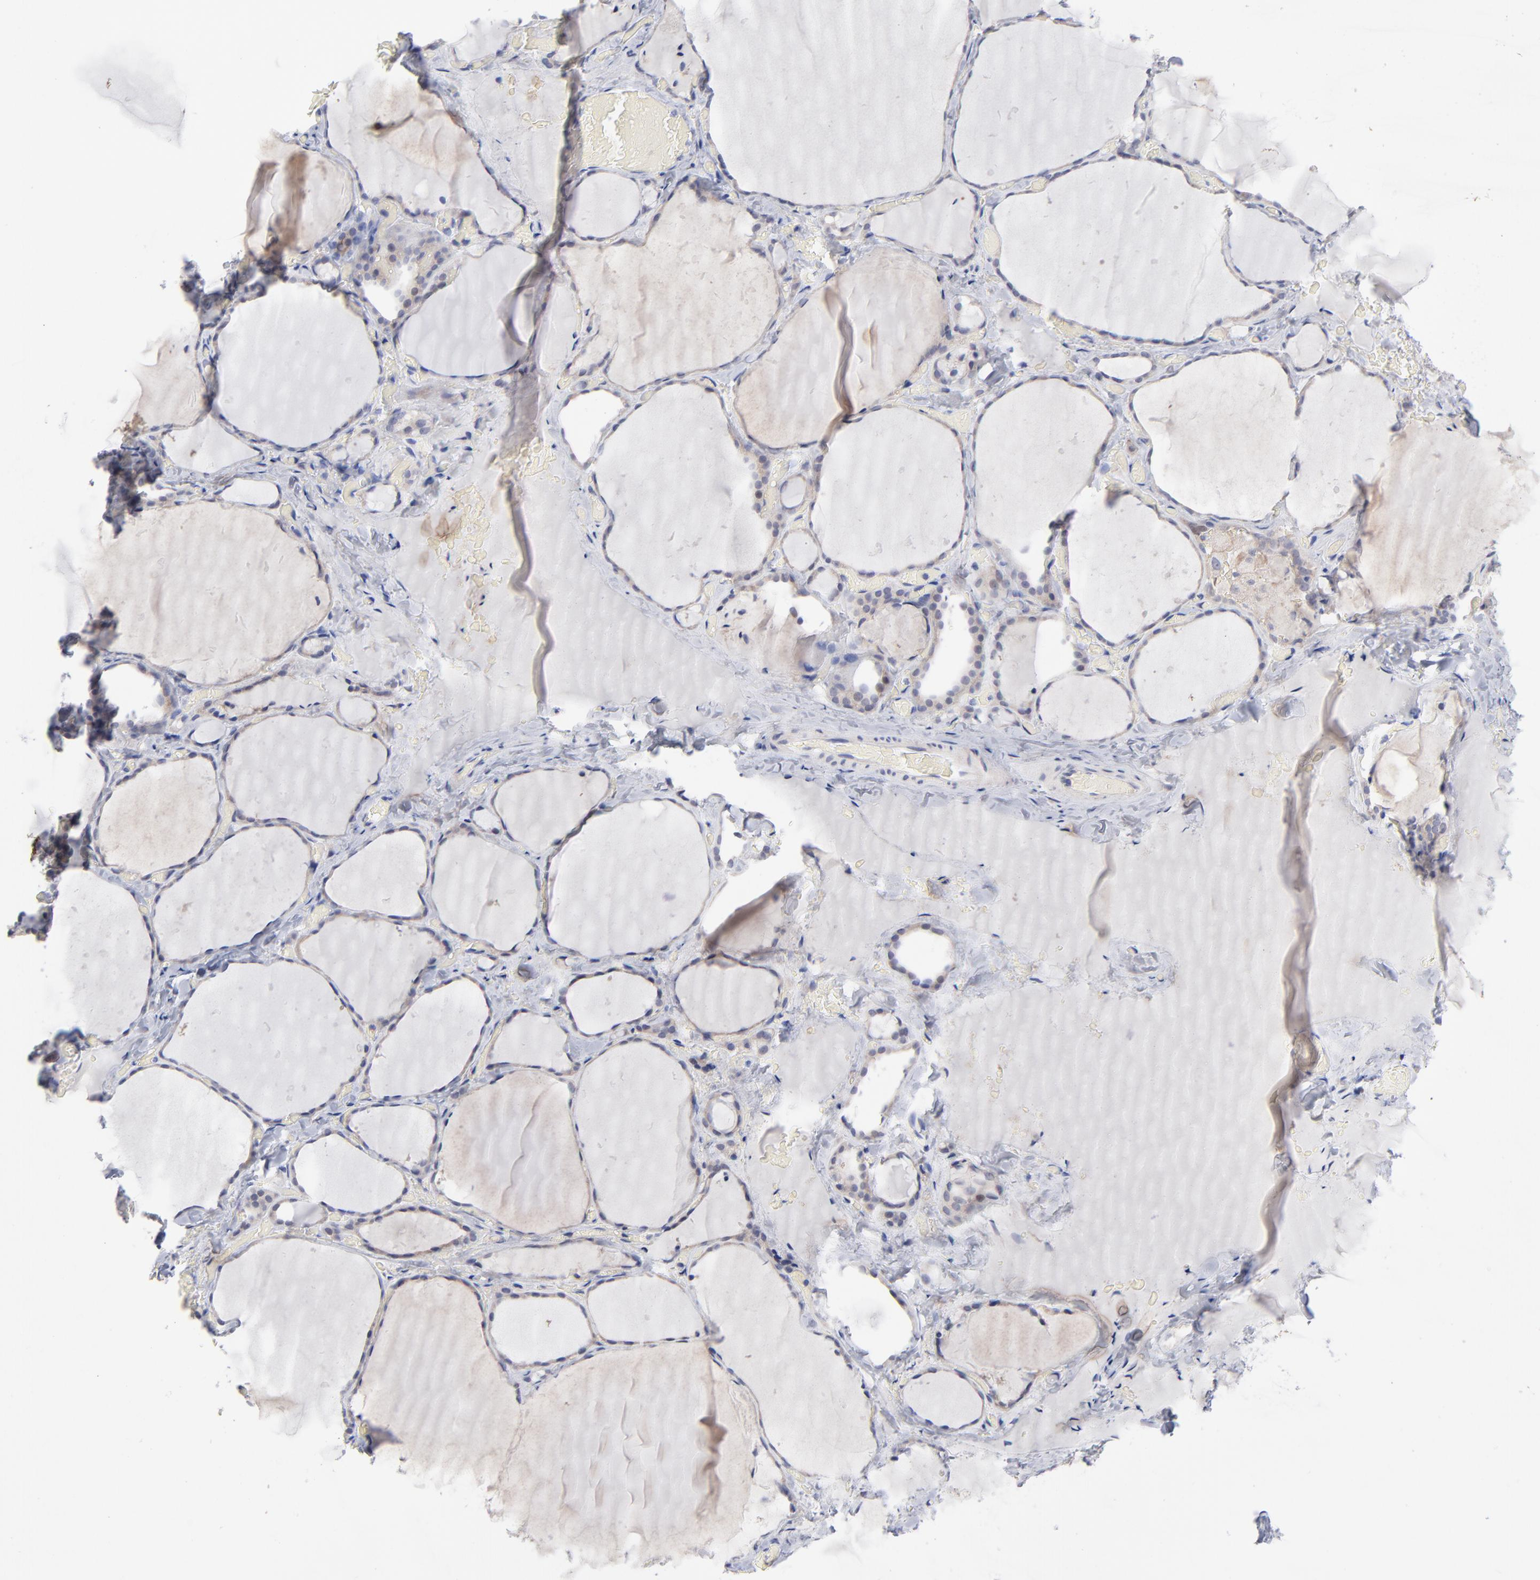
{"staining": {"intensity": "negative", "quantity": "none", "location": "none"}, "tissue": "thyroid gland", "cell_type": "Glandular cells", "image_type": "normal", "snomed": [{"axis": "morphology", "description": "Normal tissue, NOS"}, {"axis": "topography", "description": "Thyroid gland"}], "caption": "A high-resolution image shows immunohistochemistry (IHC) staining of benign thyroid gland, which reveals no significant staining in glandular cells.", "gene": "RPS24", "patient": {"sex": "female", "age": 22}}